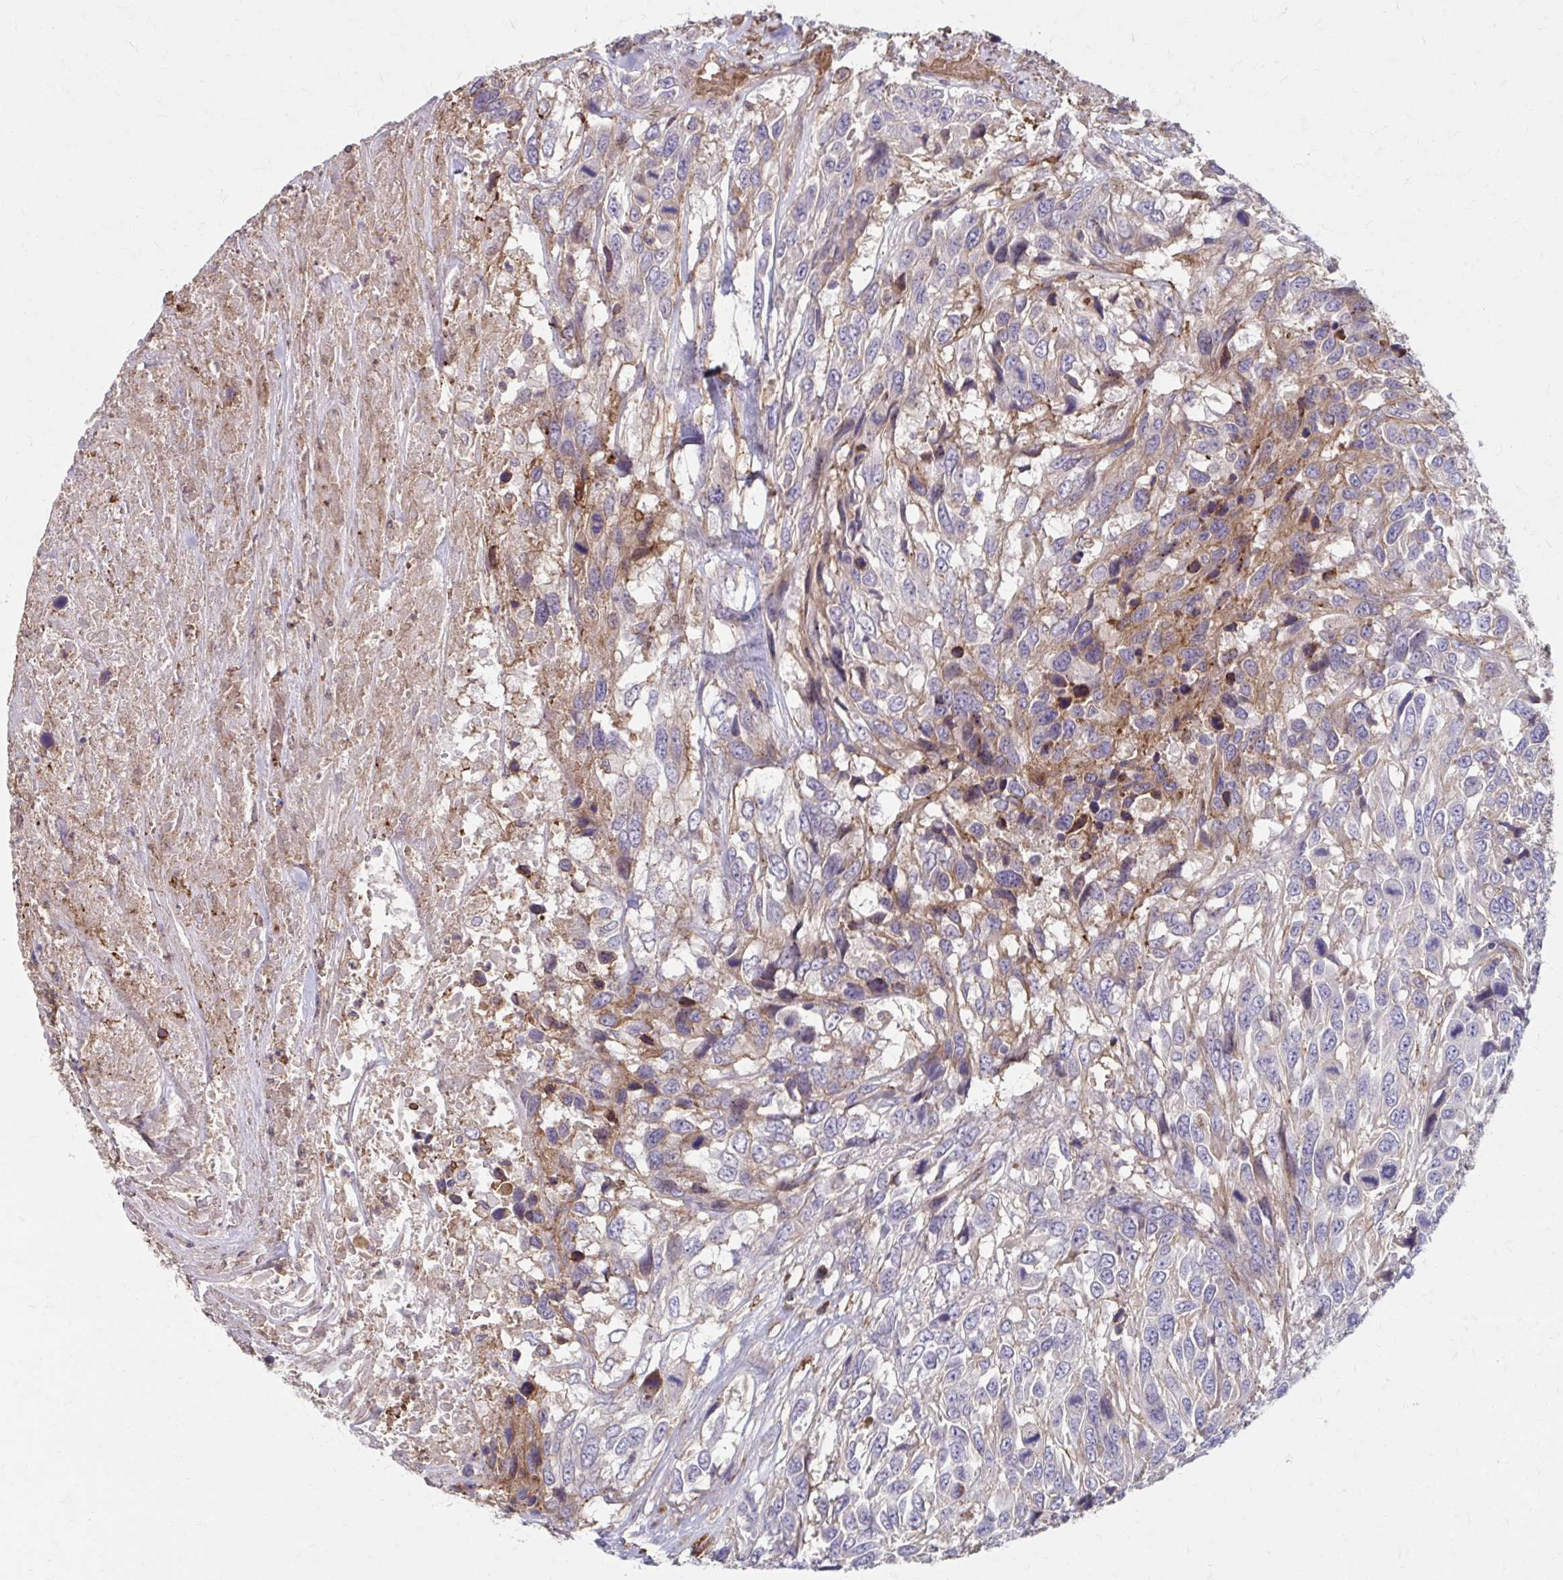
{"staining": {"intensity": "negative", "quantity": "none", "location": "none"}, "tissue": "urothelial cancer", "cell_type": "Tumor cells", "image_type": "cancer", "snomed": [{"axis": "morphology", "description": "Urothelial carcinoma, High grade"}, {"axis": "topography", "description": "Urinary bladder"}], "caption": "Urothelial cancer stained for a protein using IHC reveals no expression tumor cells.", "gene": "MMP14", "patient": {"sex": "female", "age": 70}}